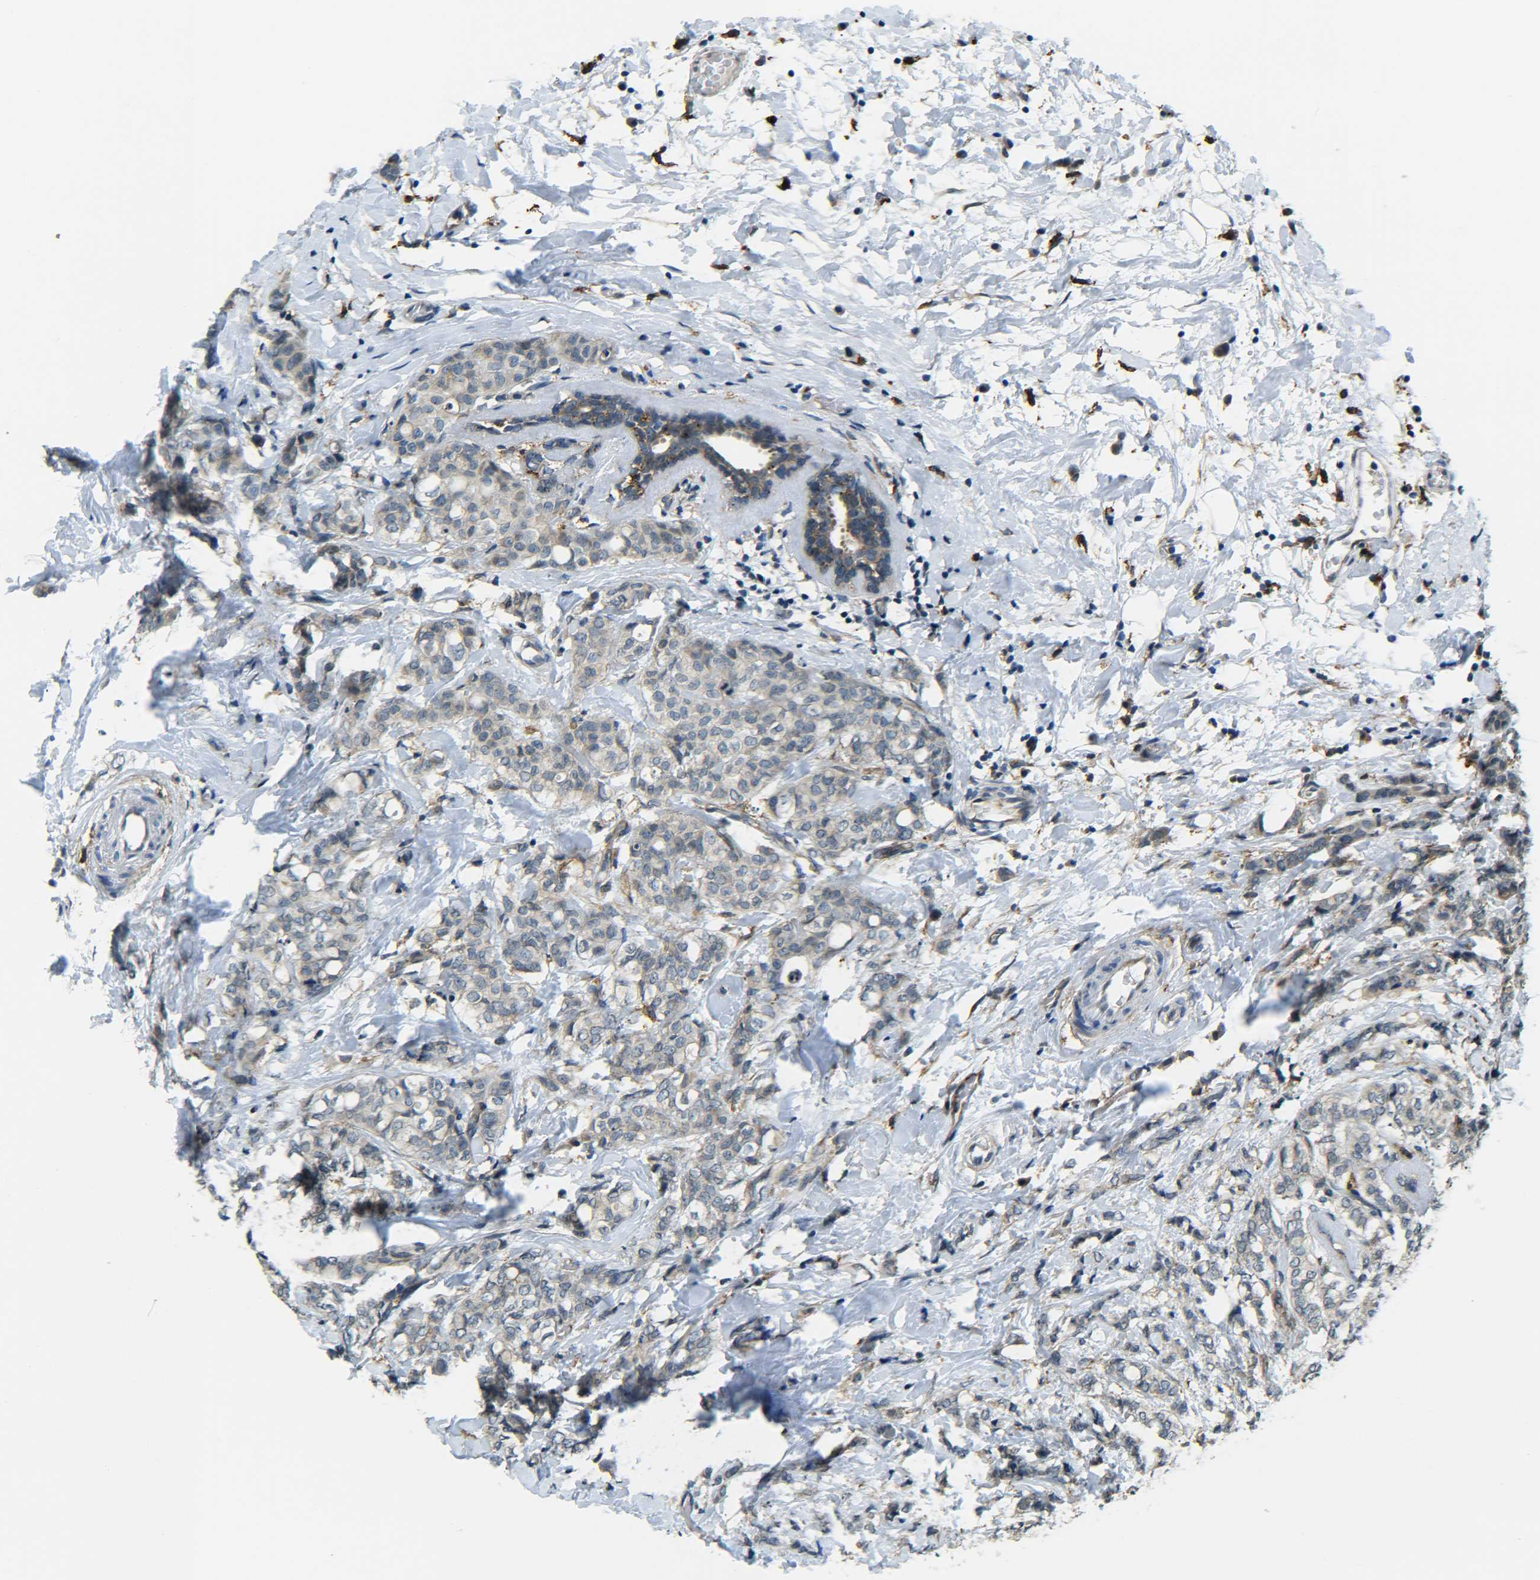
{"staining": {"intensity": "weak", "quantity": ">75%", "location": "cytoplasmic/membranous"}, "tissue": "breast cancer", "cell_type": "Tumor cells", "image_type": "cancer", "snomed": [{"axis": "morphology", "description": "Lobular carcinoma"}, {"axis": "topography", "description": "Breast"}], "caption": "Brown immunohistochemical staining in breast cancer shows weak cytoplasmic/membranous staining in approximately >75% of tumor cells.", "gene": "DAB2", "patient": {"sex": "female", "age": 60}}